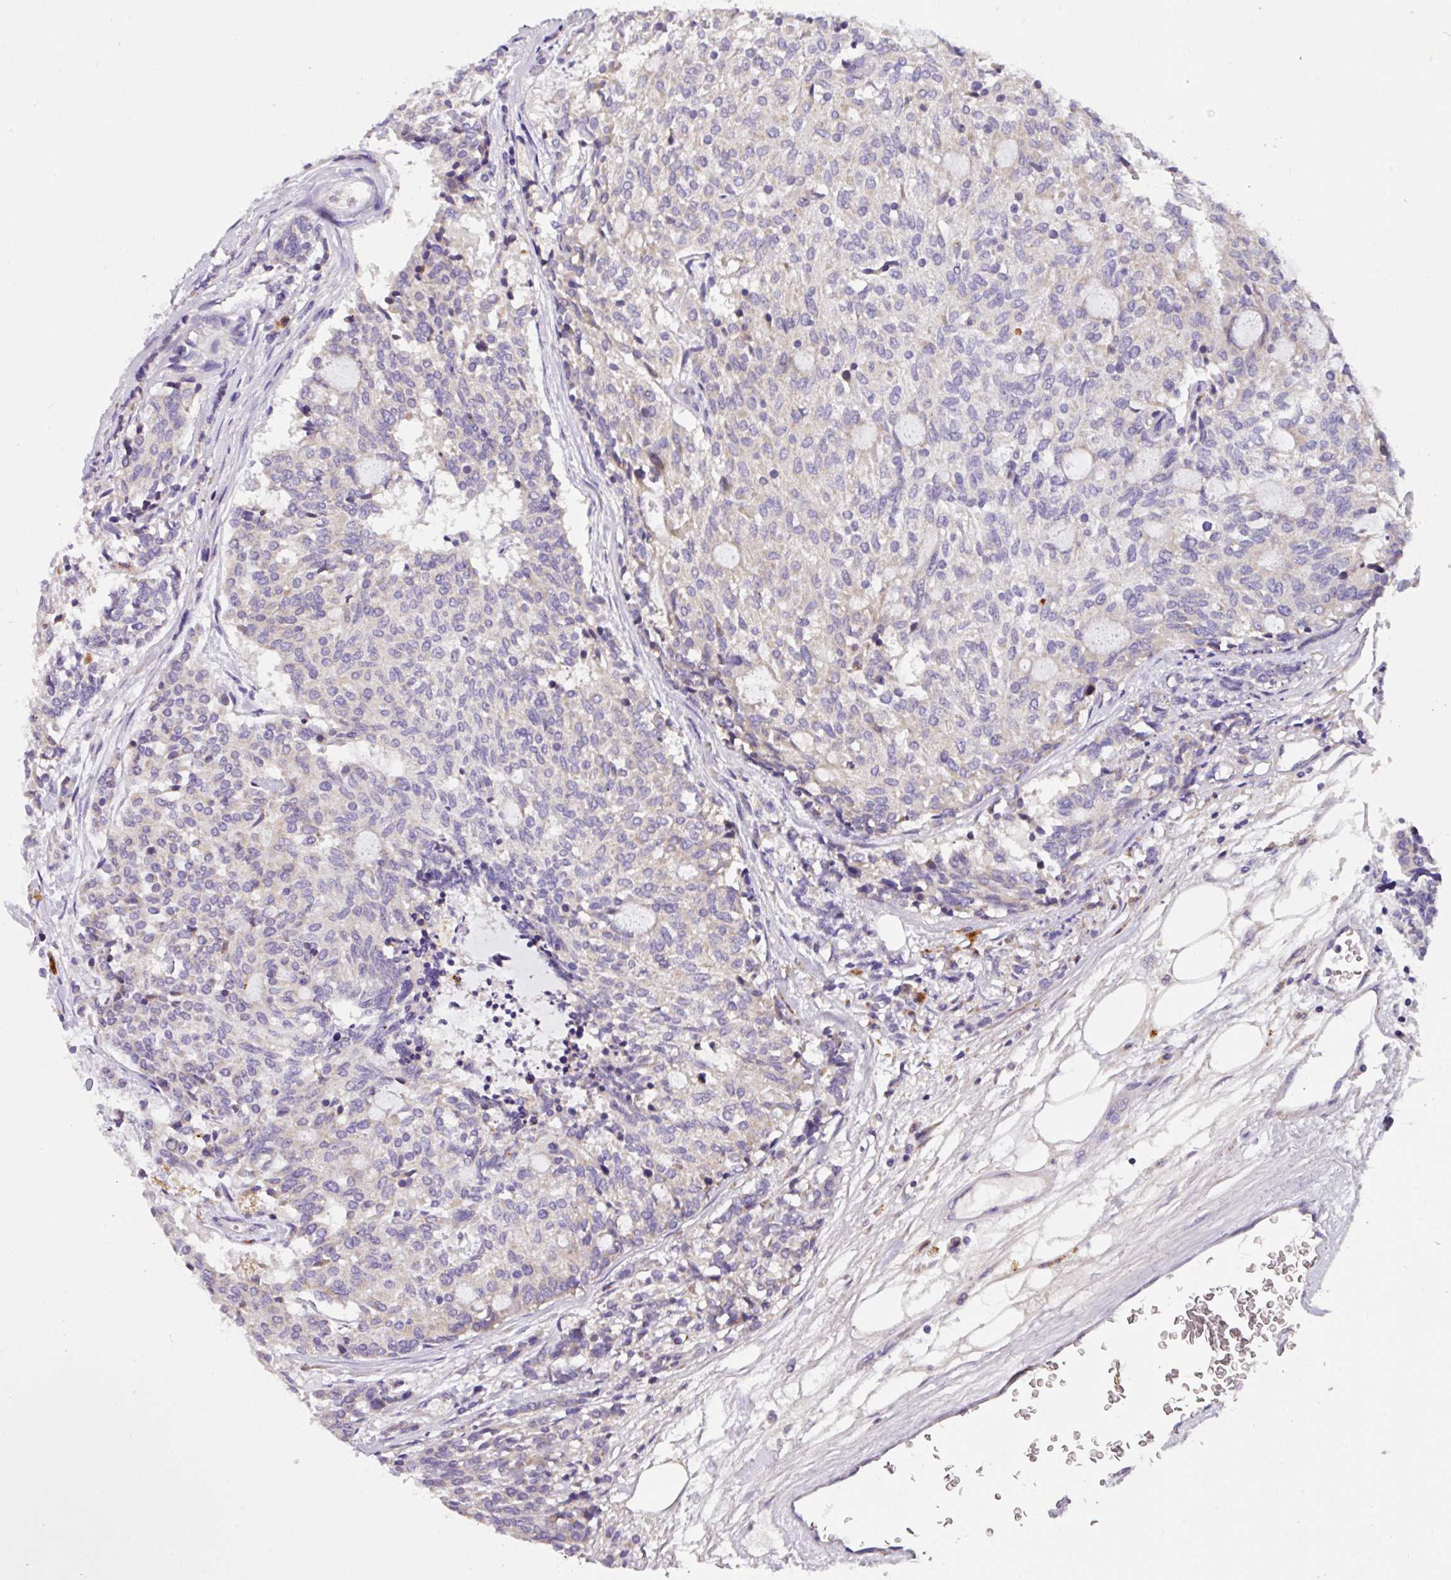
{"staining": {"intensity": "negative", "quantity": "none", "location": "none"}, "tissue": "carcinoid", "cell_type": "Tumor cells", "image_type": "cancer", "snomed": [{"axis": "morphology", "description": "Carcinoid, malignant, NOS"}, {"axis": "topography", "description": "Pancreas"}], "caption": "This is an immunohistochemistry (IHC) image of malignant carcinoid. There is no positivity in tumor cells.", "gene": "ANXA2R", "patient": {"sex": "female", "age": 54}}